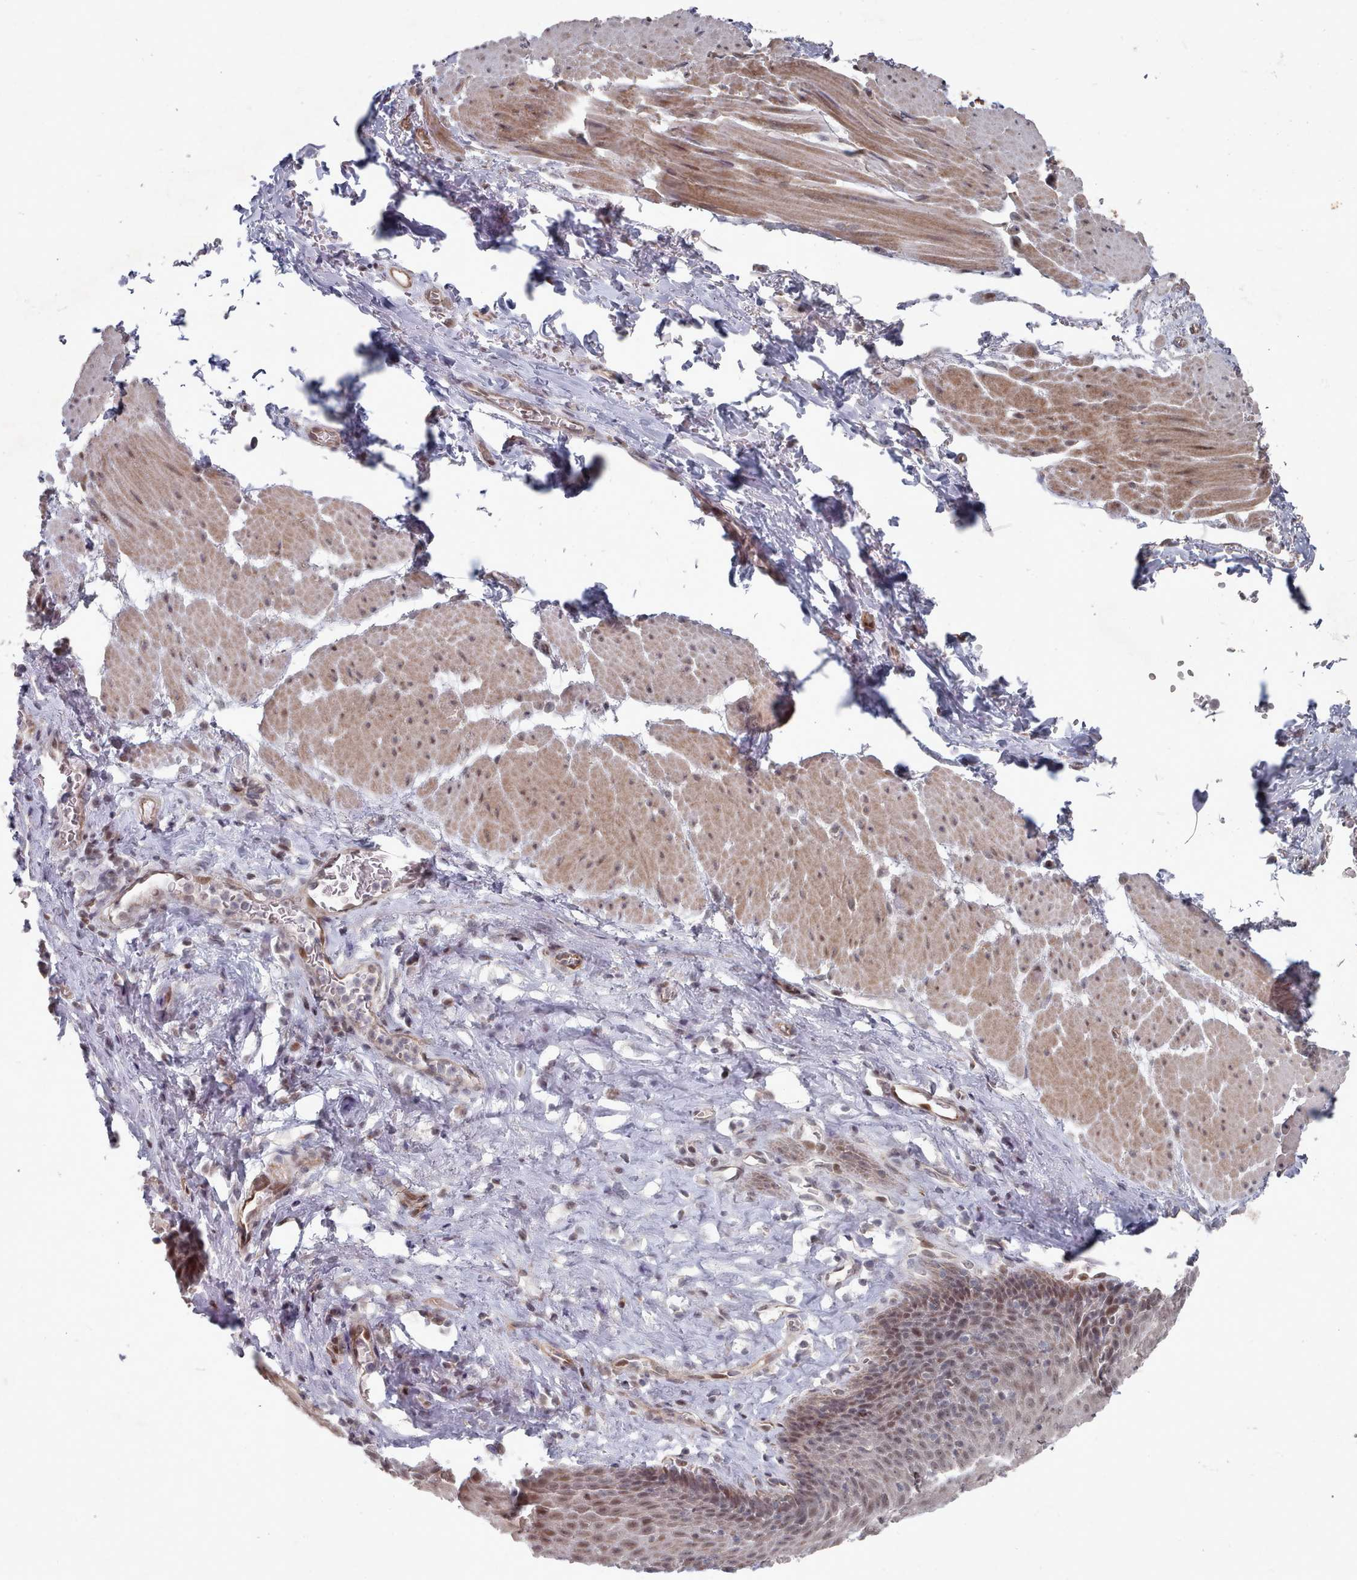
{"staining": {"intensity": "moderate", "quantity": "25%-75%", "location": "nuclear"}, "tissue": "esophagus", "cell_type": "Squamous epithelial cells", "image_type": "normal", "snomed": [{"axis": "morphology", "description": "Normal tissue, NOS"}, {"axis": "topography", "description": "Esophagus"}], "caption": "IHC of benign human esophagus exhibits medium levels of moderate nuclear staining in approximately 25%-75% of squamous epithelial cells.", "gene": "CPSF4", "patient": {"sex": "female", "age": 66}}